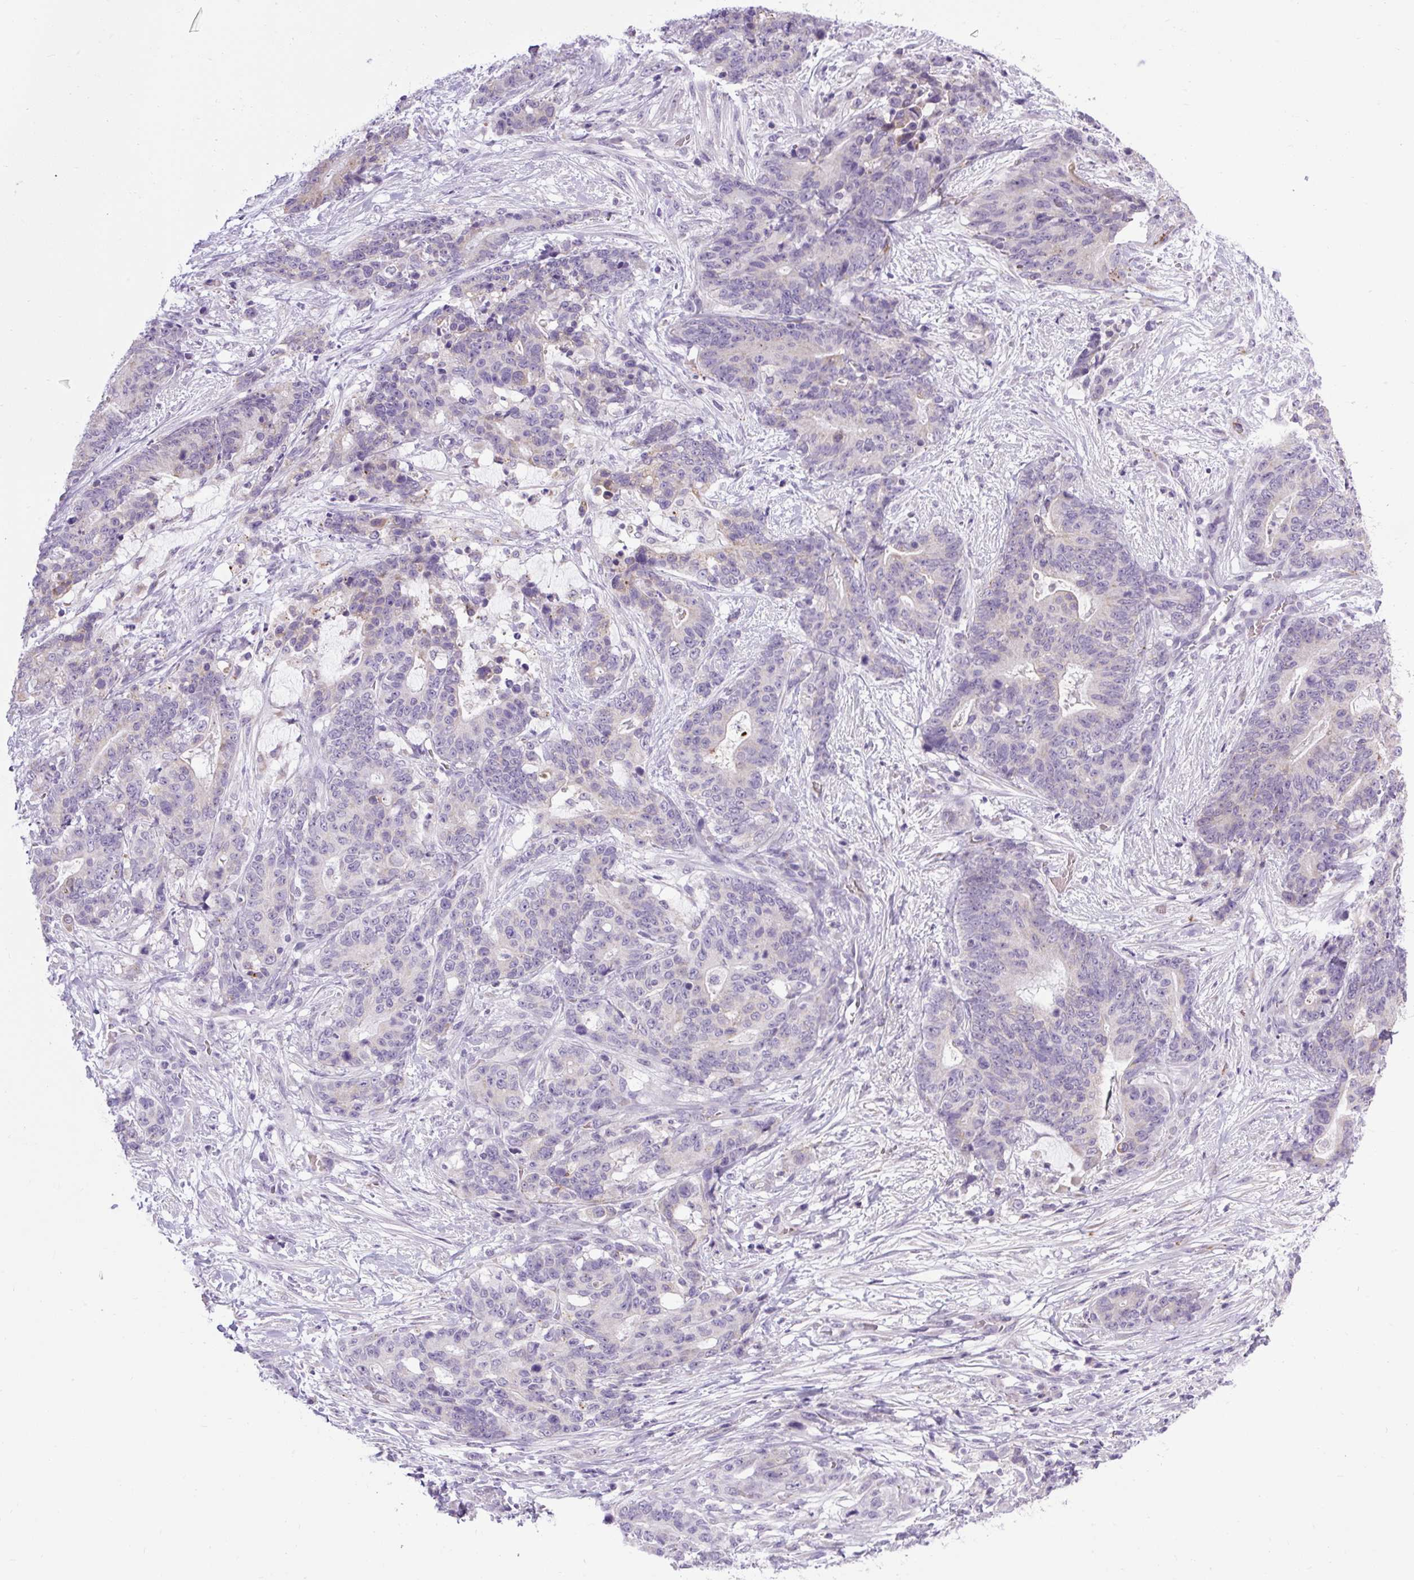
{"staining": {"intensity": "negative", "quantity": "none", "location": "none"}, "tissue": "stomach cancer", "cell_type": "Tumor cells", "image_type": "cancer", "snomed": [{"axis": "morphology", "description": "Normal tissue, NOS"}, {"axis": "morphology", "description": "Adenocarcinoma, NOS"}, {"axis": "topography", "description": "Stomach"}], "caption": "Tumor cells are negative for protein expression in human stomach adenocarcinoma.", "gene": "RNASE10", "patient": {"sex": "female", "age": 64}}